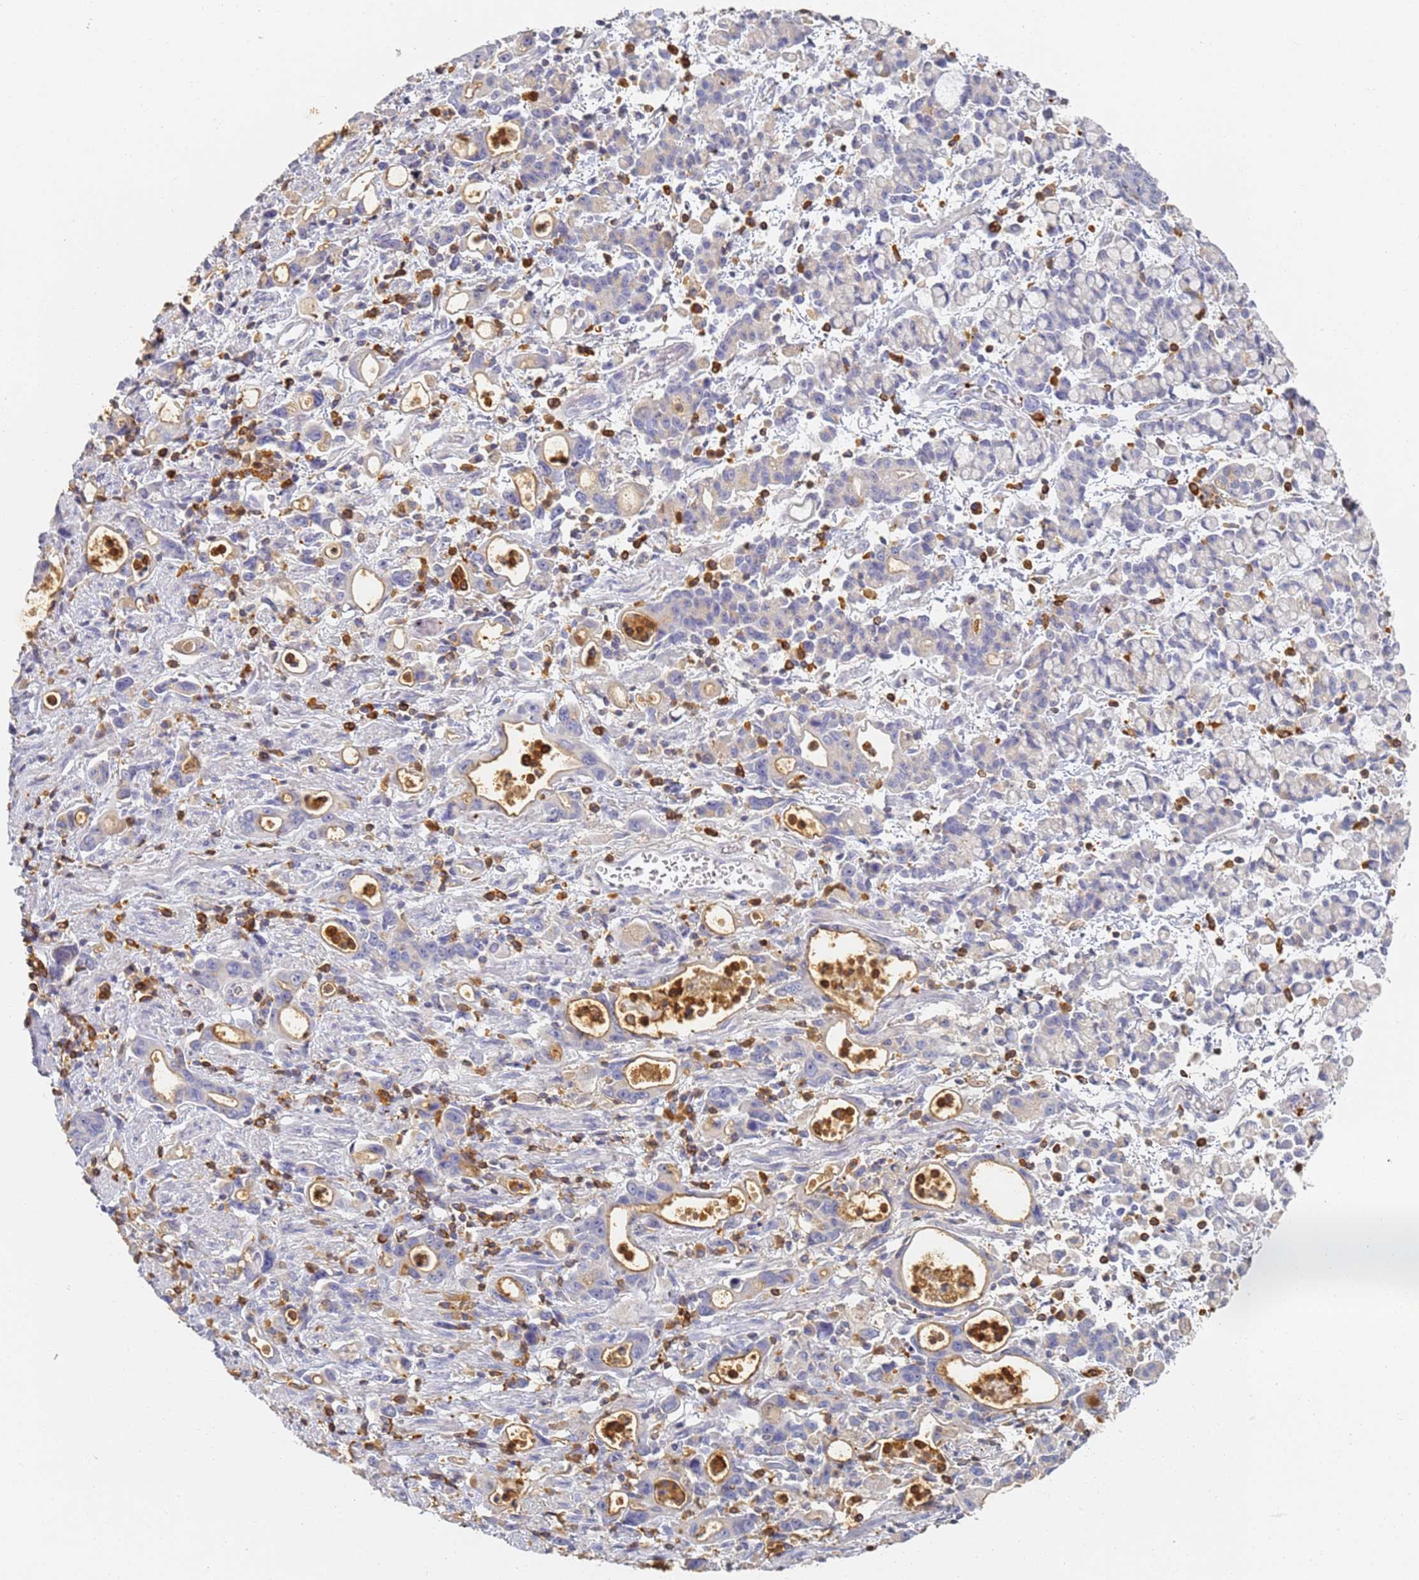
{"staining": {"intensity": "moderate", "quantity": "<25%", "location": "cytoplasmic/membranous"}, "tissue": "stomach cancer", "cell_type": "Tumor cells", "image_type": "cancer", "snomed": [{"axis": "morphology", "description": "Adenocarcinoma, NOS"}, {"axis": "topography", "description": "Stomach, lower"}], "caption": "Protein staining reveals moderate cytoplasmic/membranous positivity in about <25% of tumor cells in stomach cancer. Using DAB (brown) and hematoxylin (blue) stains, captured at high magnification using brightfield microscopy.", "gene": "BIN2", "patient": {"sex": "female", "age": 43}}